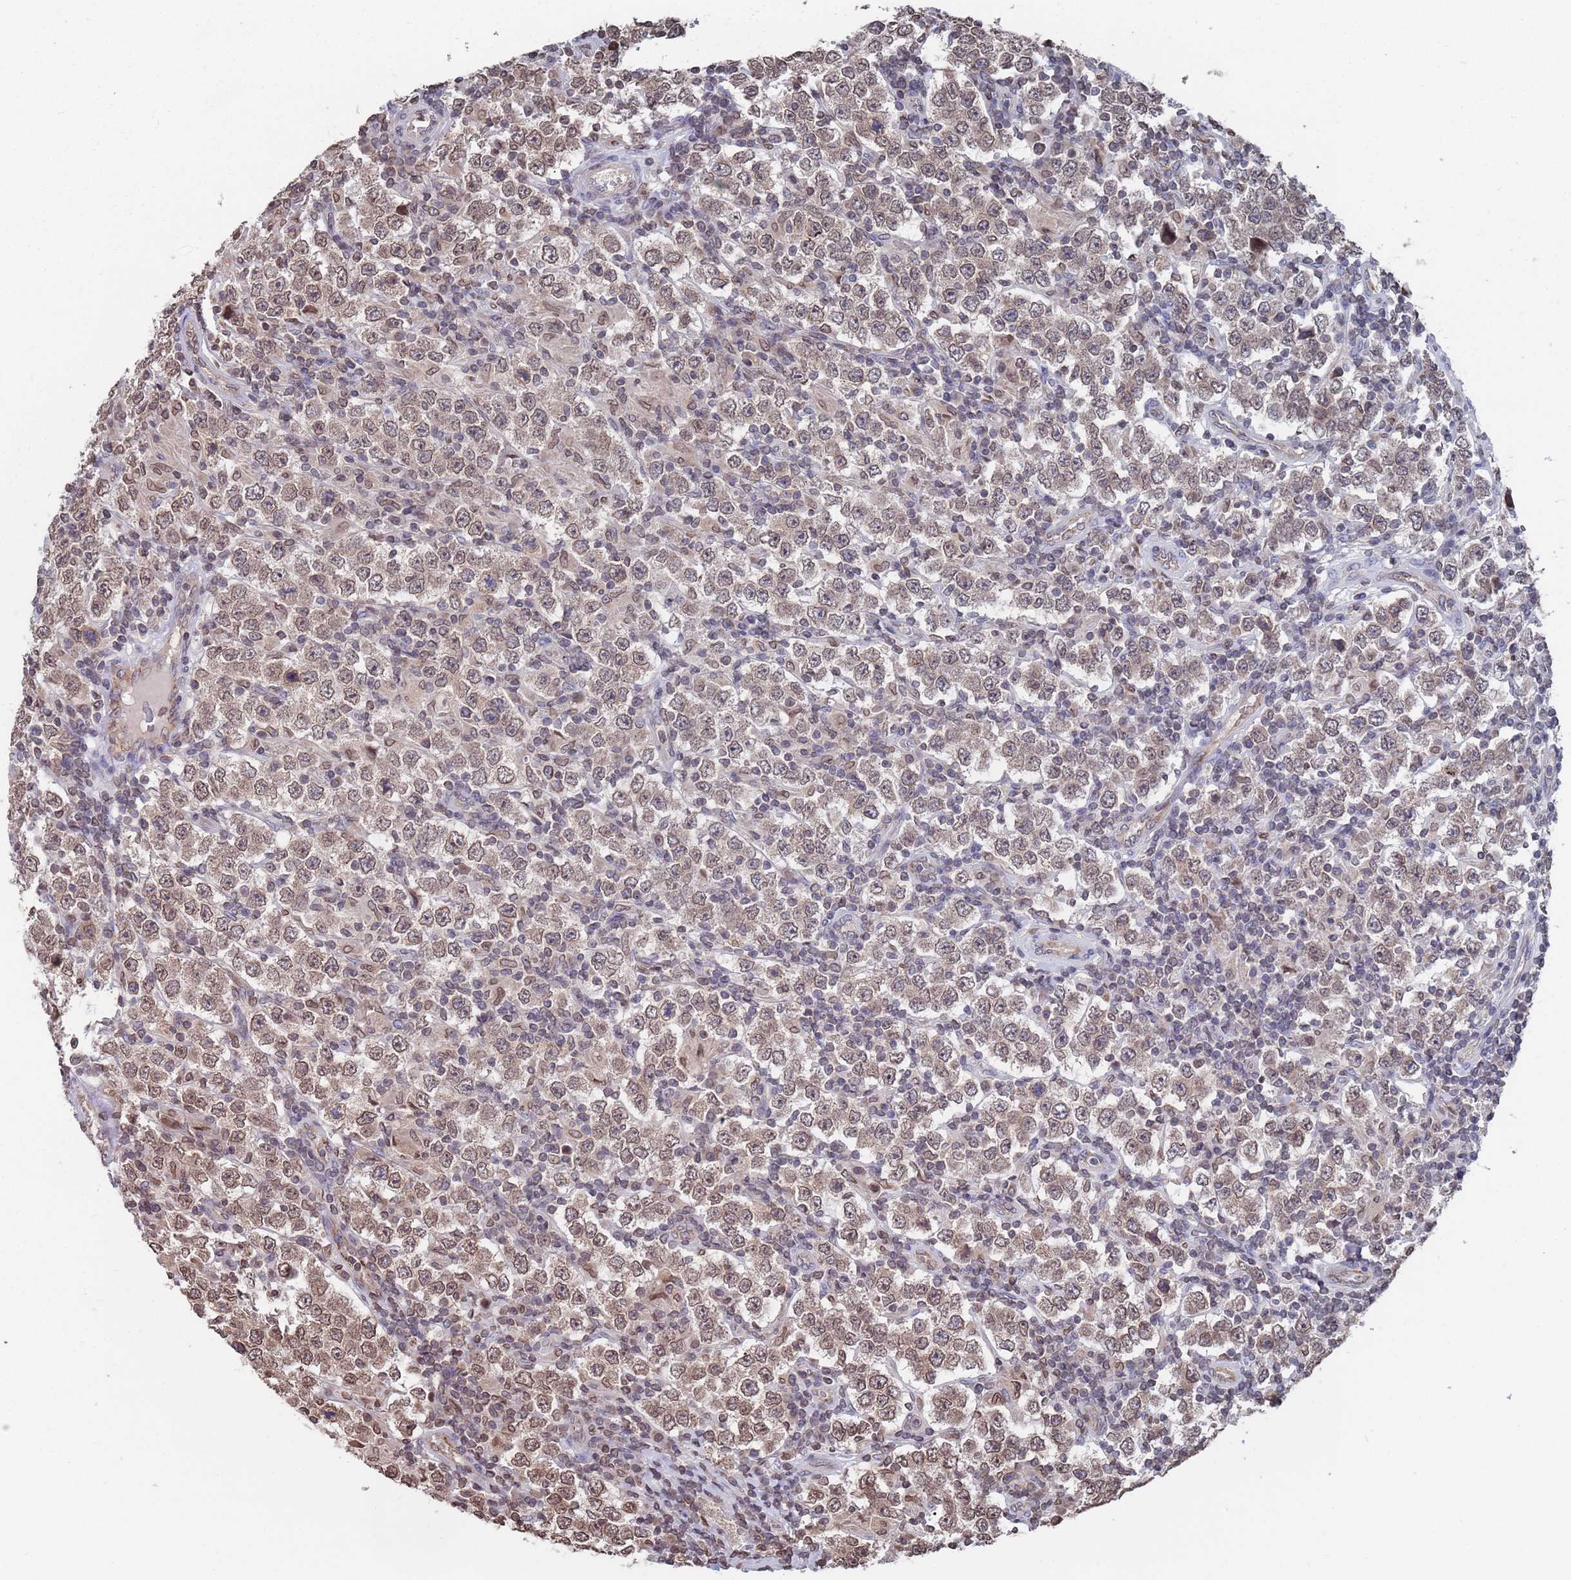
{"staining": {"intensity": "moderate", "quantity": "25%-75%", "location": "cytoplasmic/membranous,nuclear"}, "tissue": "testis cancer", "cell_type": "Tumor cells", "image_type": "cancer", "snomed": [{"axis": "morphology", "description": "Normal tissue, NOS"}, {"axis": "morphology", "description": "Urothelial carcinoma, High grade"}, {"axis": "morphology", "description": "Seminoma, NOS"}, {"axis": "morphology", "description": "Carcinoma, Embryonal, NOS"}, {"axis": "topography", "description": "Urinary bladder"}, {"axis": "topography", "description": "Testis"}], "caption": "Testis embryonal carcinoma stained for a protein exhibits moderate cytoplasmic/membranous and nuclear positivity in tumor cells. (IHC, brightfield microscopy, high magnification).", "gene": "SDHAF3", "patient": {"sex": "male", "age": 41}}